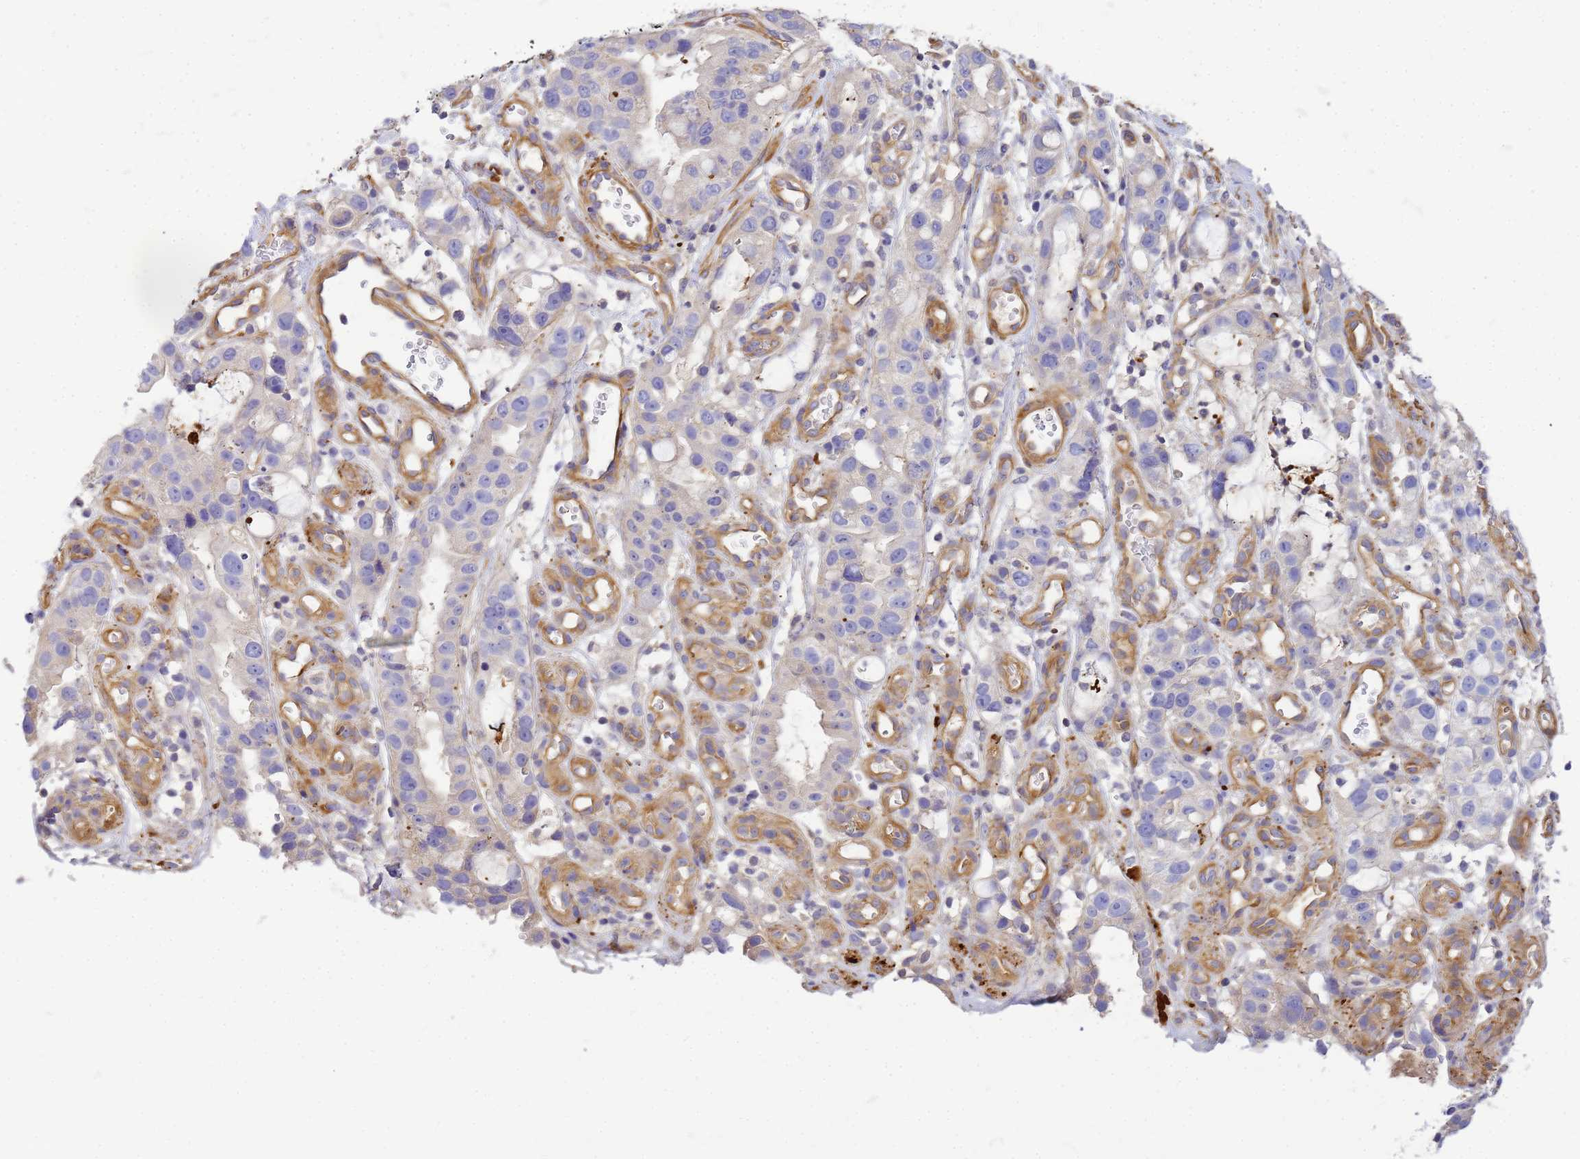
{"staining": {"intensity": "negative", "quantity": "none", "location": "none"}, "tissue": "stomach cancer", "cell_type": "Tumor cells", "image_type": "cancer", "snomed": [{"axis": "morphology", "description": "Adenocarcinoma, NOS"}, {"axis": "topography", "description": "Stomach"}], "caption": "An image of stomach cancer stained for a protein displays no brown staining in tumor cells.", "gene": "MYL12A", "patient": {"sex": "male", "age": 55}}